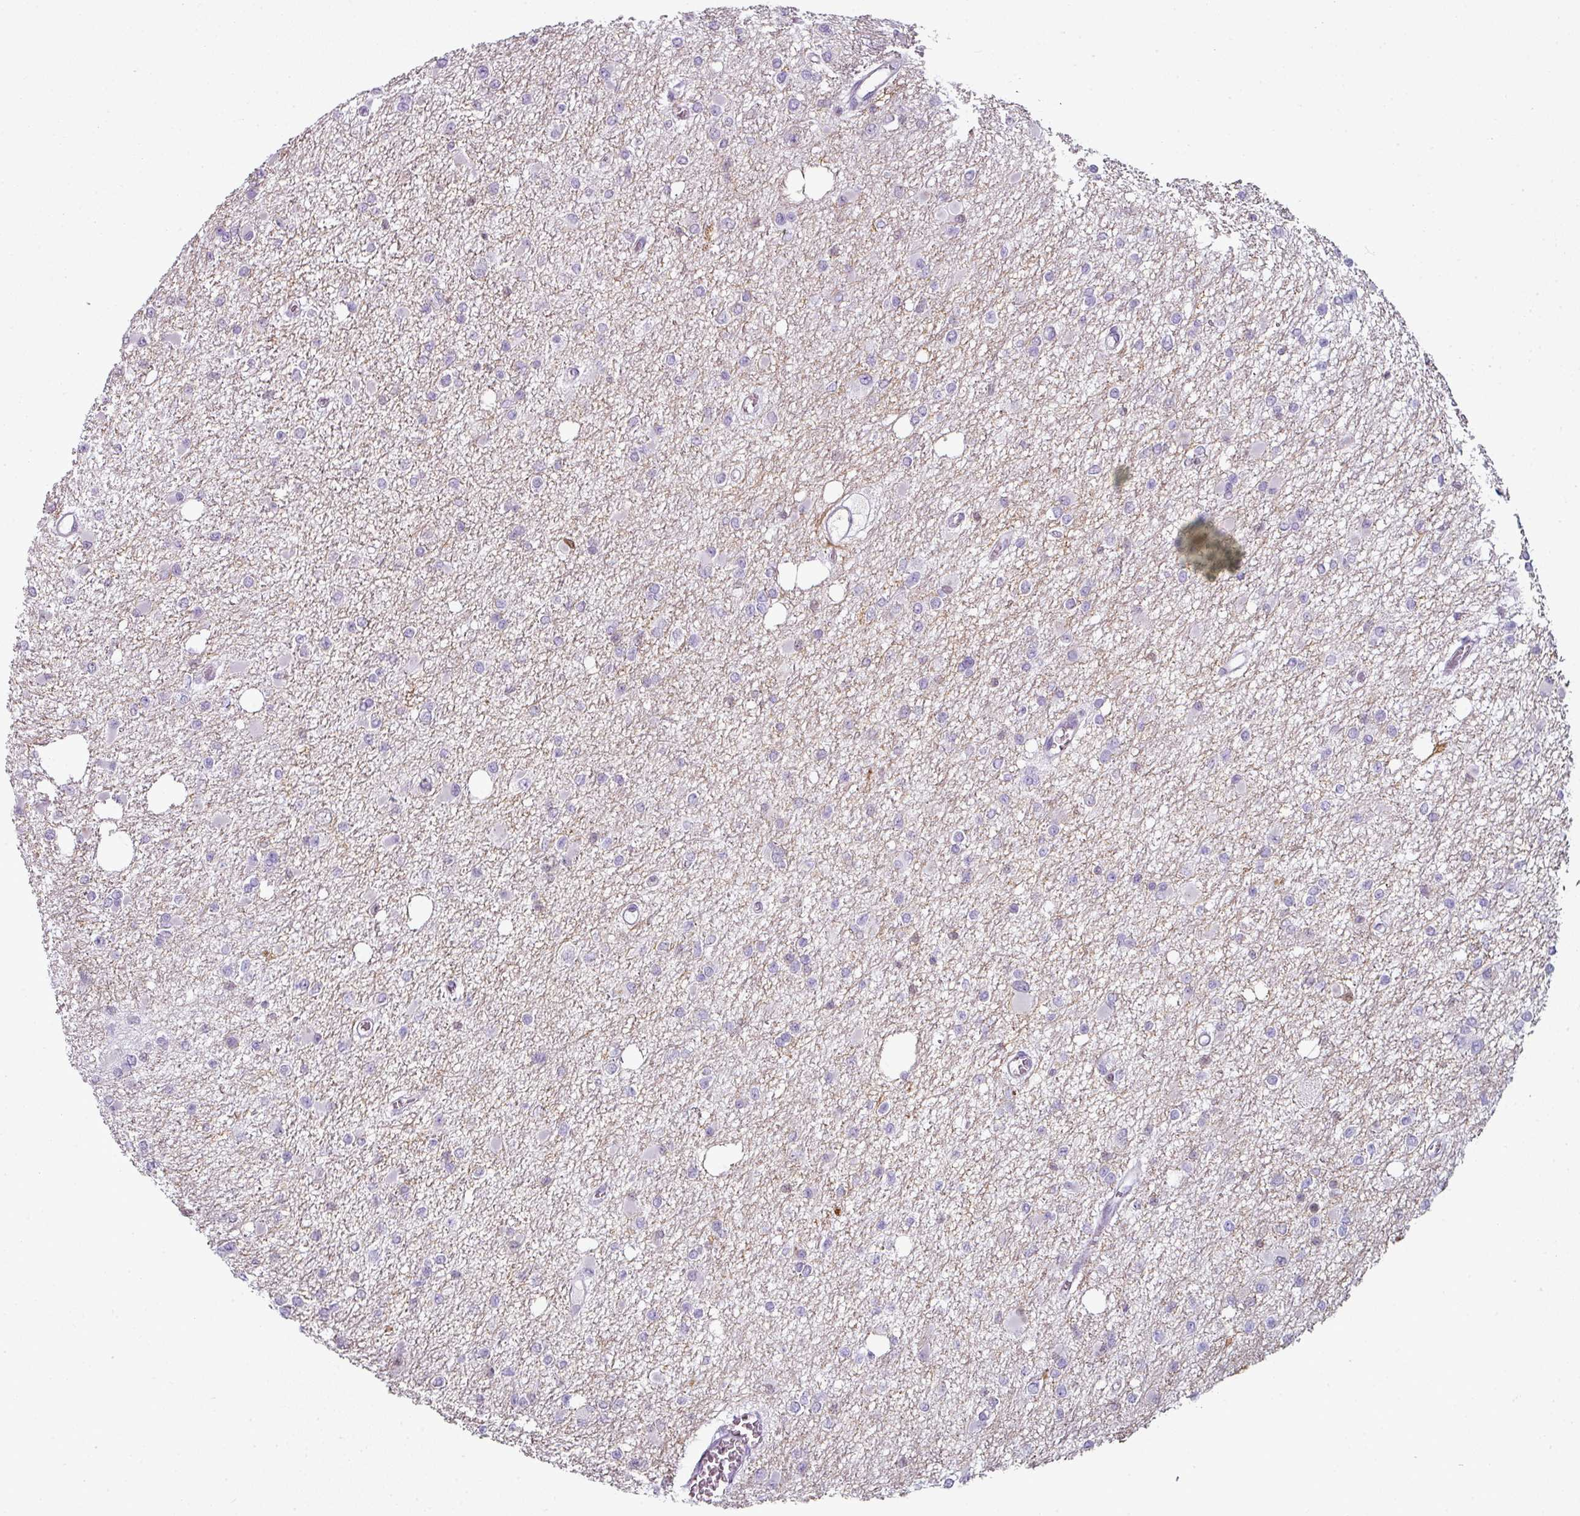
{"staining": {"intensity": "negative", "quantity": "none", "location": "none"}, "tissue": "glioma", "cell_type": "Tumor cells", "image_type": "cancer", "snomed": [{"axis": "morphology", "description": "Glioma, malignant, Low grade"}, {"axis": "topography", "description": "Brain"}], "caption": "Immunohistochemical staining of human glioma shows no significant staining in tumor cells.", "gene": "SYT8", "patient": {"sex": "female", "age": 22}}